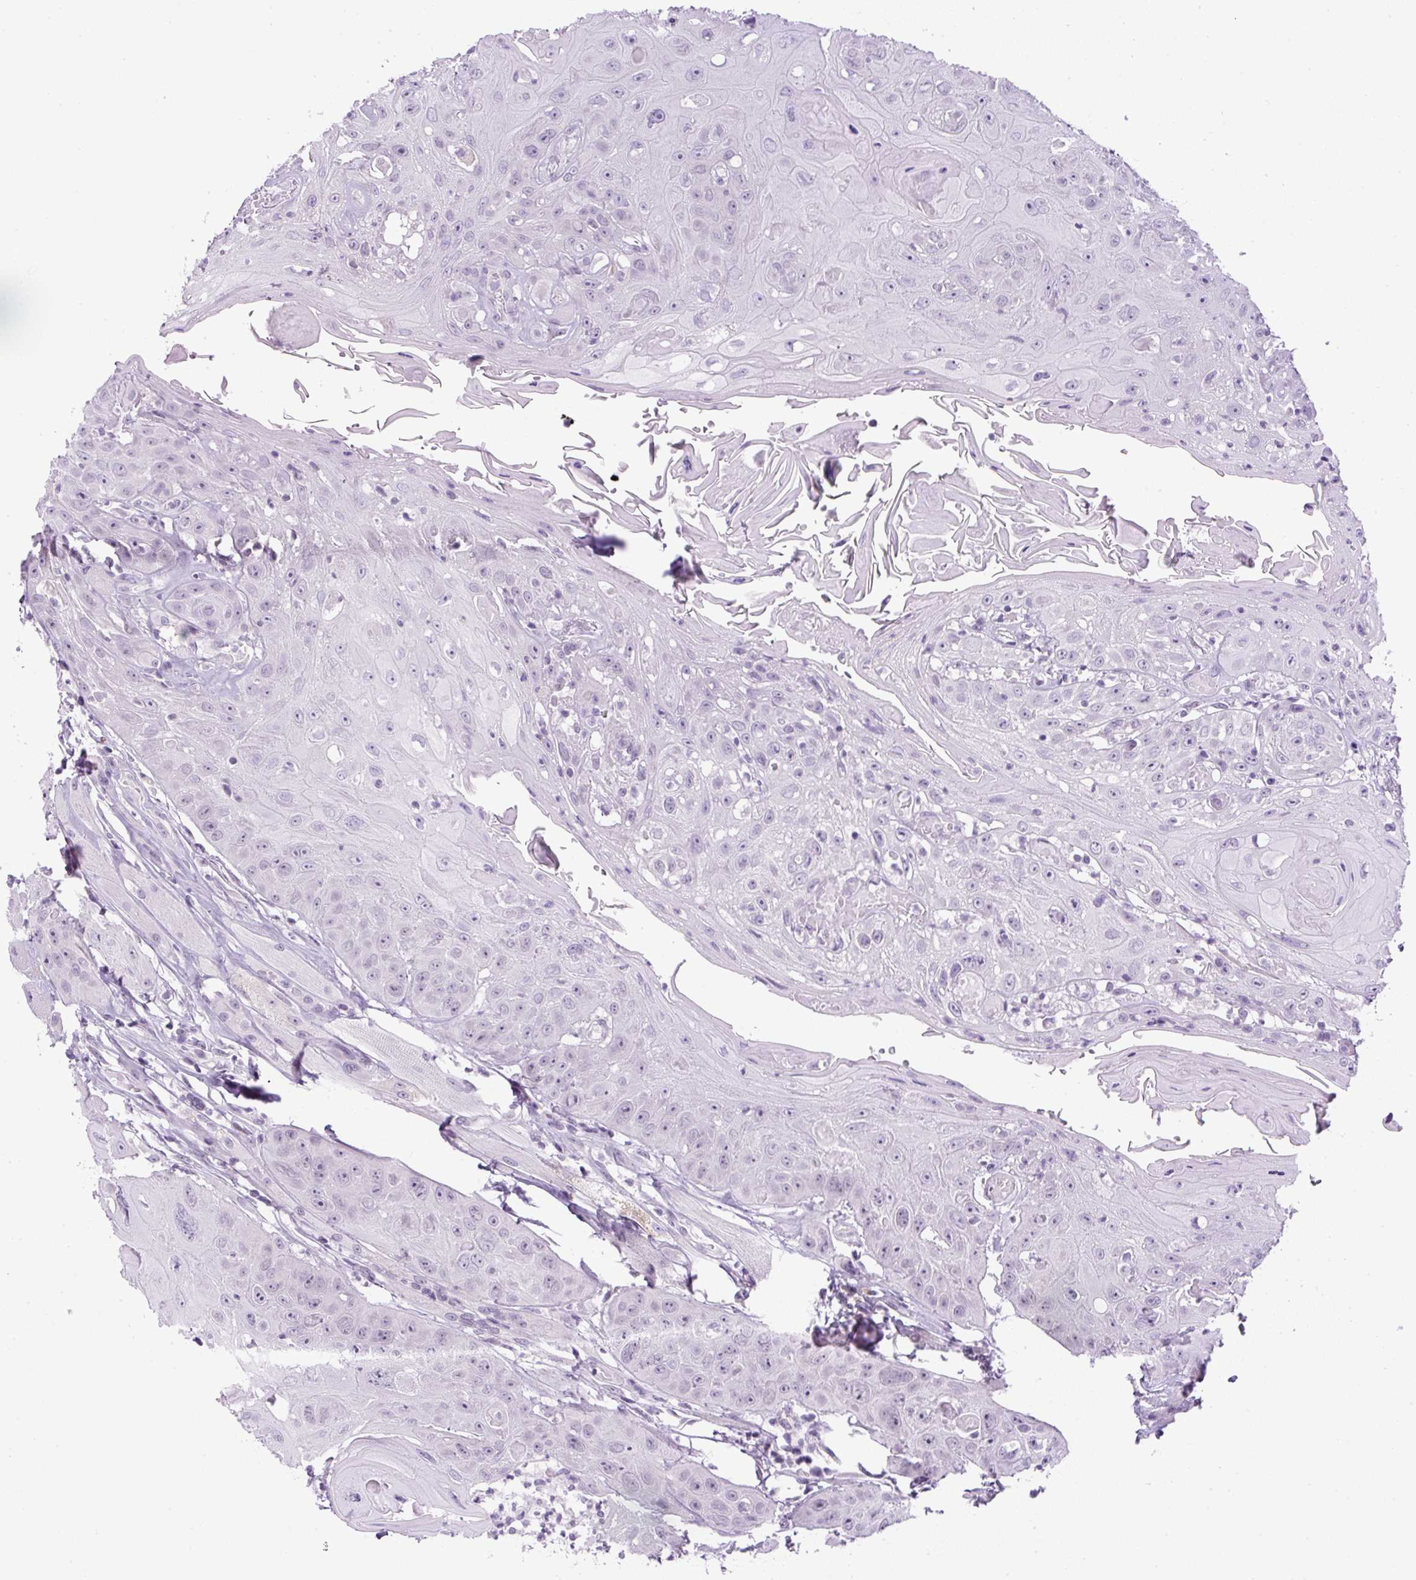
{"staining": {"intensity": "negative", "quantity": "none", "location": "none"}, "tissue": "head and neck cancer", "cell_type": "Tumor cells", "image_type": "cancer", "snomed": [{"axis": "morphology", "description": "Squamous cell carcinoma, NOS"}, {"axis": "topography", "description": "Head-Neck"}], "caption": "This histopathology image is of squamous cell carcinoma (head and neck) stained with immunohistochemistry (IHC) to label a protein in brown with the nuclei are counter-stained blue. There is no staining in tumor cells. (Stains: DAB (3,3'-diaminobenzidine) immunohistochemistry with hematoxylin counter stain, Microscopy: brightfield microscopy at high magnification).", "gene": "RHBDD2", "patient": {"sex": "female", "age": 59}}